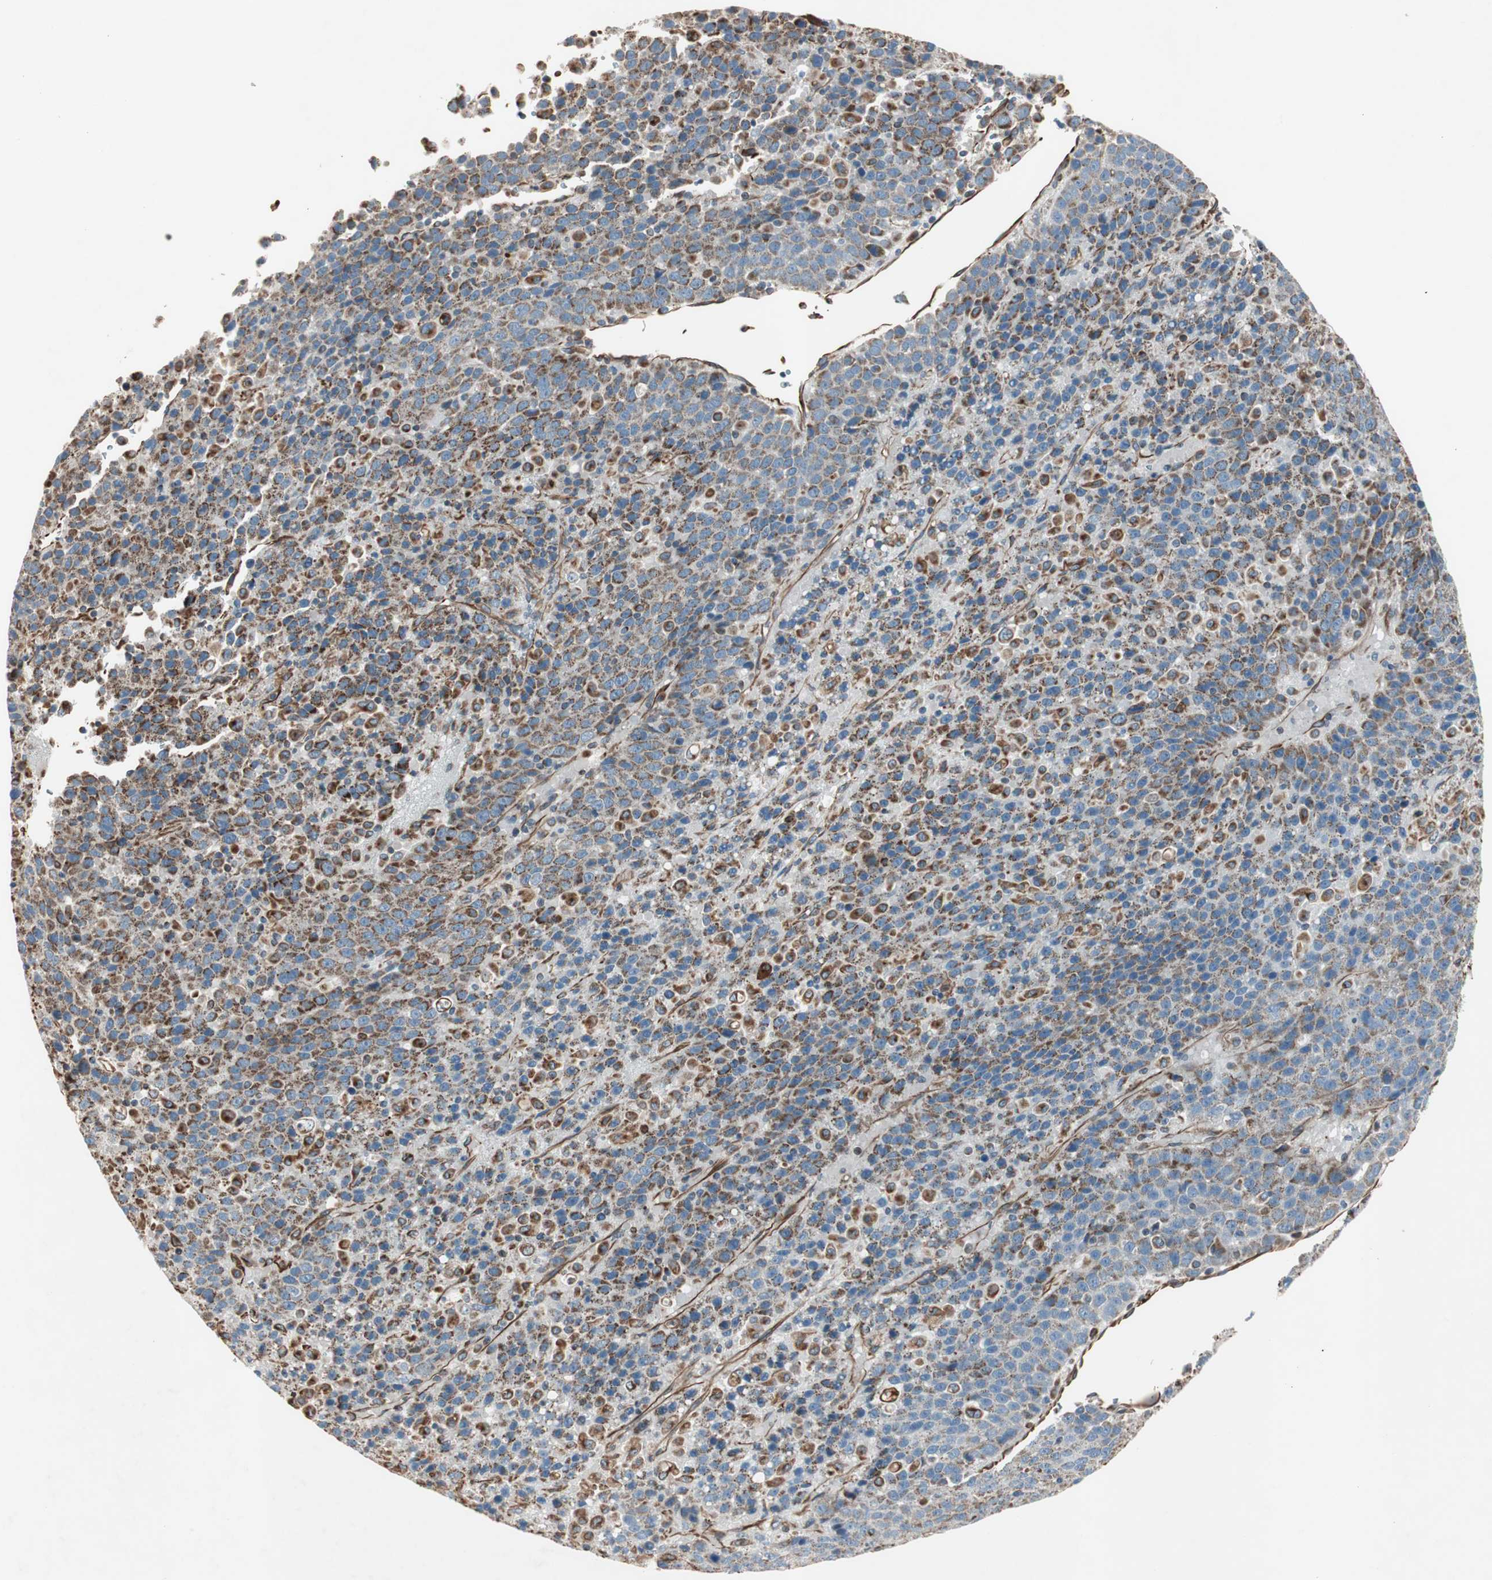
{"staining": {"intensity": "moderate", "quantity": ">75%", "location": "cytoplasmic/membranous"}, "tissue": "liver cancer", "cell_type": "Tumor cells", "image_type": "cancer", "snomed": [{"axis": "morphology", "description": "Carcinoma, Hepatocellular, NOS"}, {"axis": "topography", "description": "Liver"}], "caption": "Immunohistochemistry (IHC) of hepatocellular carcinoma (liver) displays medium levels of moderate cytoplasmic/membranous positivity in approximately >75% of tumor cells. (DAB = brown stain, brightfield microscopy at high magnification).", "gene": "SRCIN1", "patient": {"sex": "female", "age": 53}}